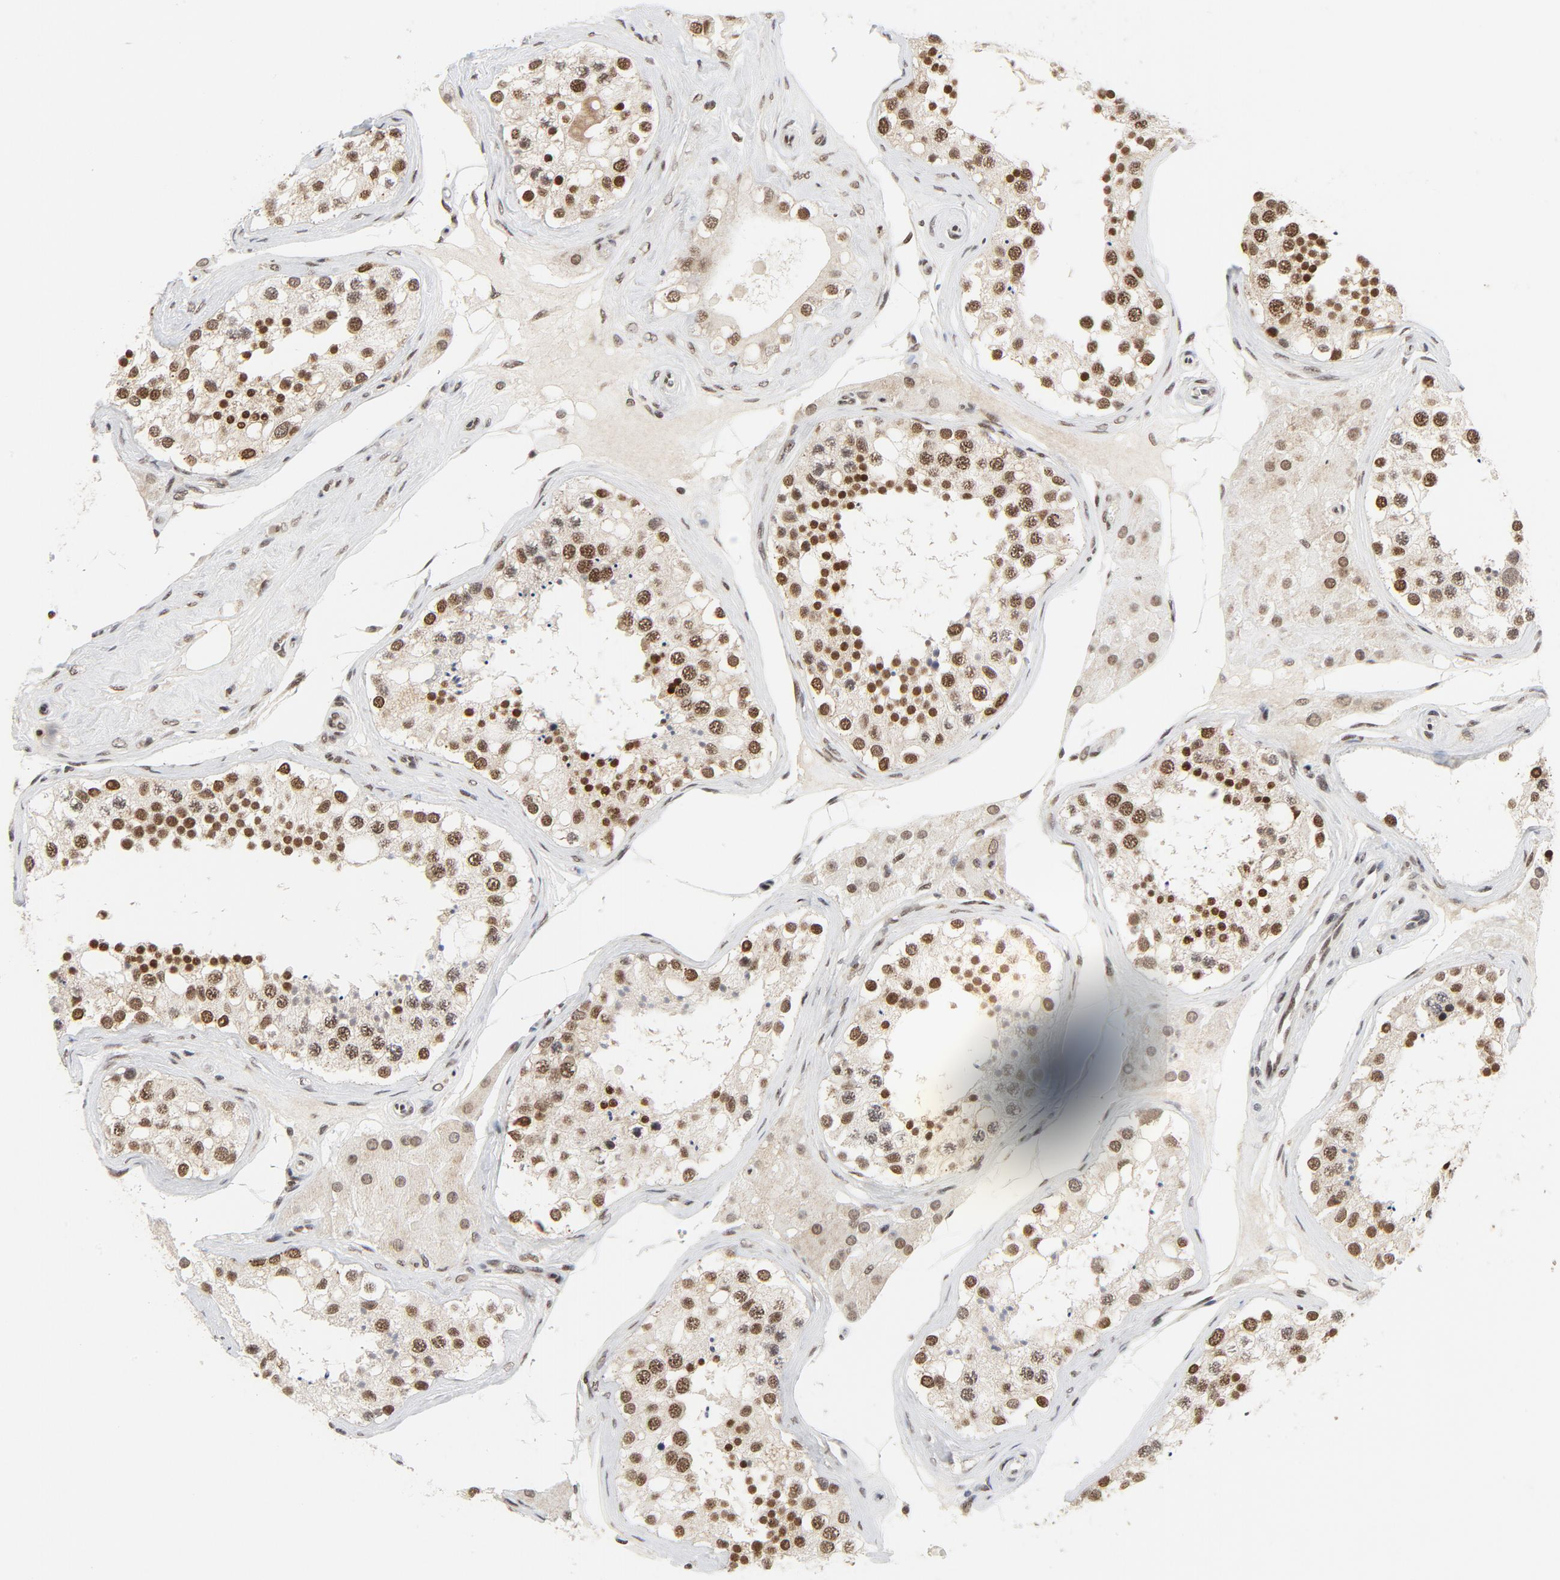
{"staining": {"intensity": "strong", "quantity": ">75%", "location": "nuclear"}, "tissue": "testis", "cell_type": "Cells in seminiferous ducts", "image_type": "normal", "snomed": [{"axis": "morphology", "description": "Normal tissue, NOS"}, {"axis": "topography", "description": "Testis"}], "caption": "Immunohistochemistry (IHC) histopathology image of benign testis stained for a protein (brown), which displays high levels of strong nuclear expression in approximately >75% of cells in seminiferous ducts.", "gene": "ERCC1", "patient": {"sex": "male", "age": 68}}